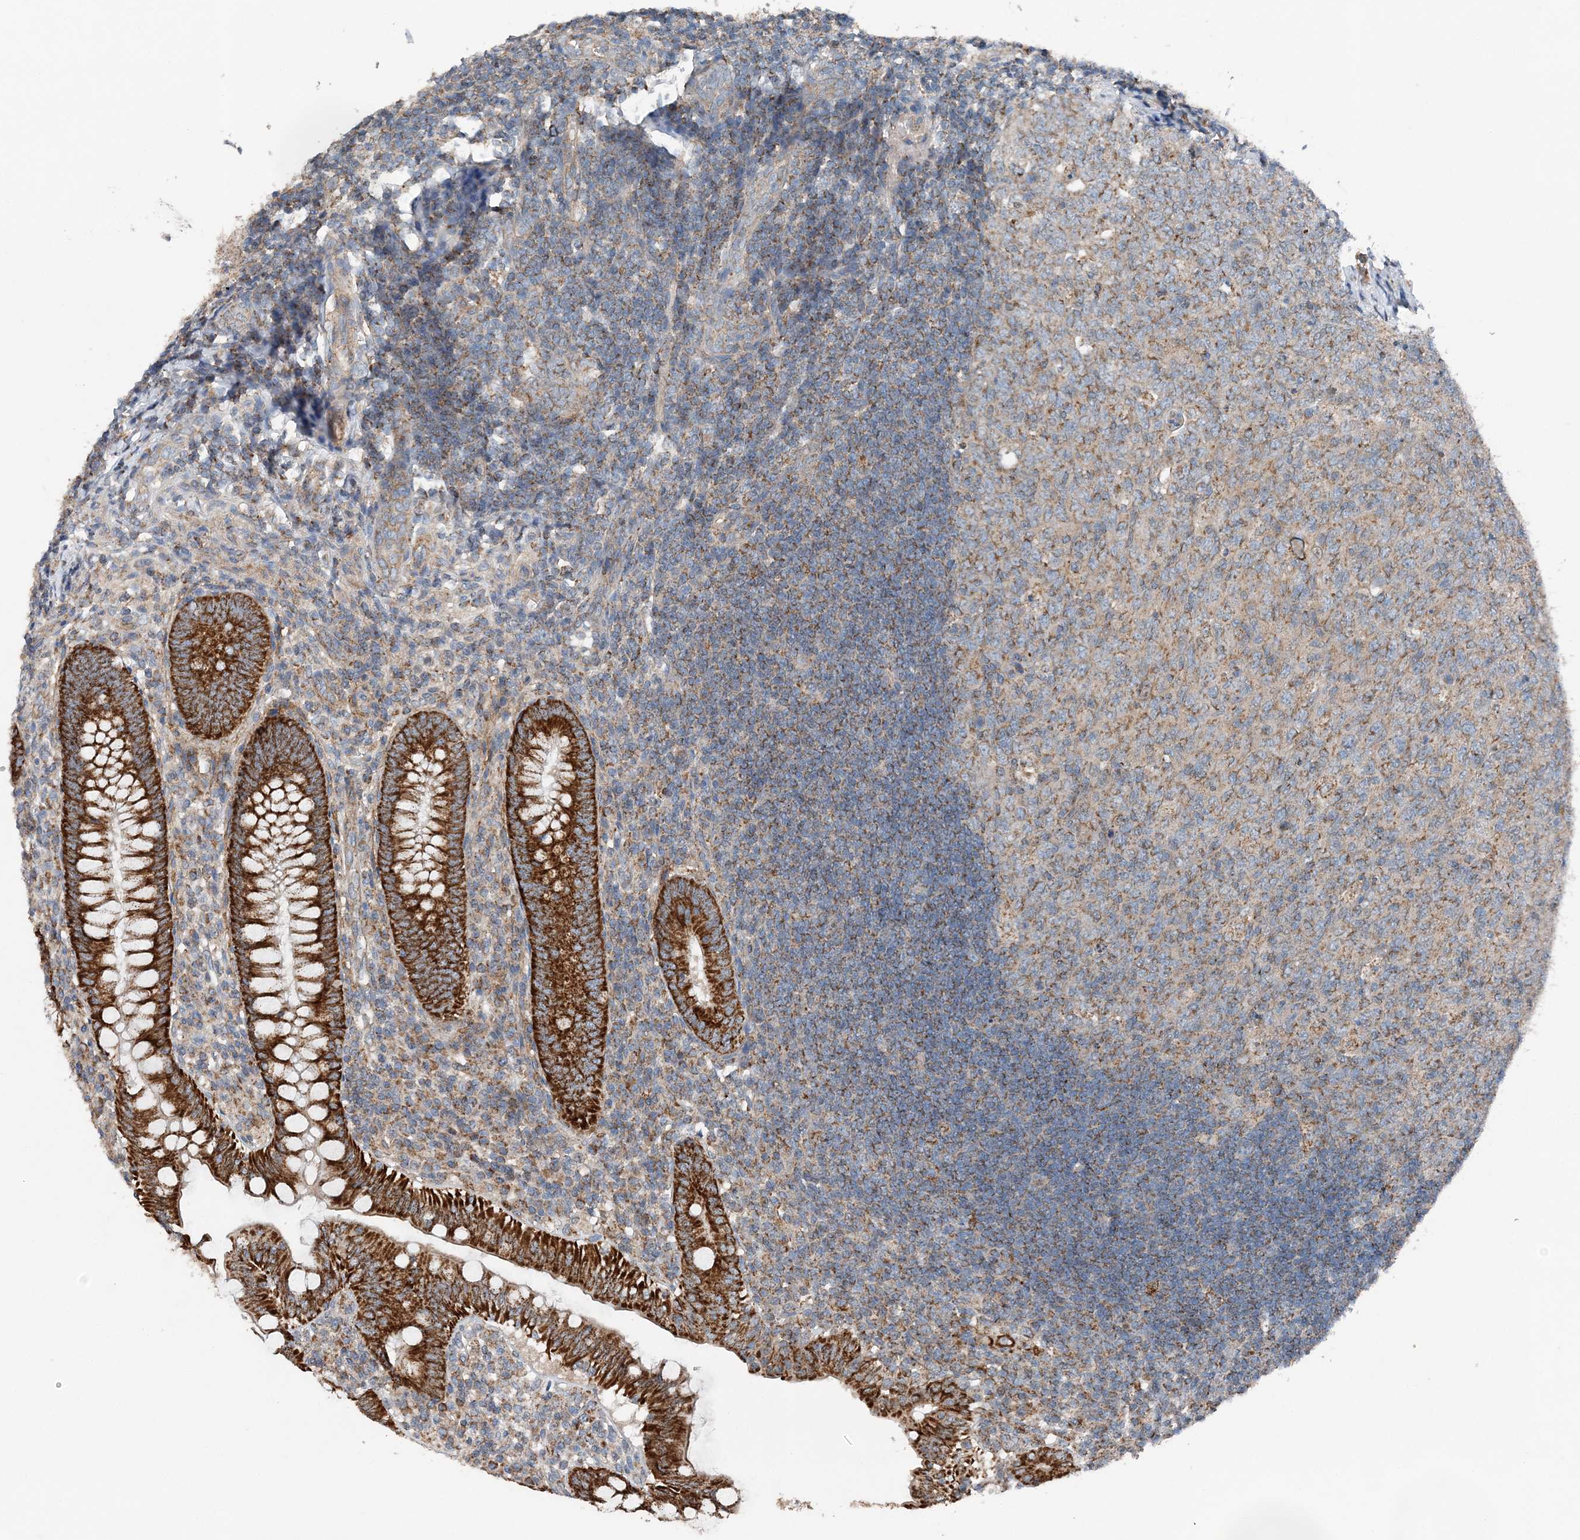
{"staining": {"intensity": "strong", "quantity": ">75%", "location": "cytoplasmic/membranous"}, "tissue": "appendix", "cell_type": "Glandular cells", "image_type": "normal", "snomed": [{"axis": "morphology", "description": "Normal tissue, NOS"}, {"axis": "topography", "description": "Appendix"}], "caption": "Normal appendix demonstrates strong cytoplasmic/membranous expression in about >75% of glandular cells, visualized by immunohistochemistry.", "gene": "SPRY2", "patient": {"sex": "male", "age": 14}}